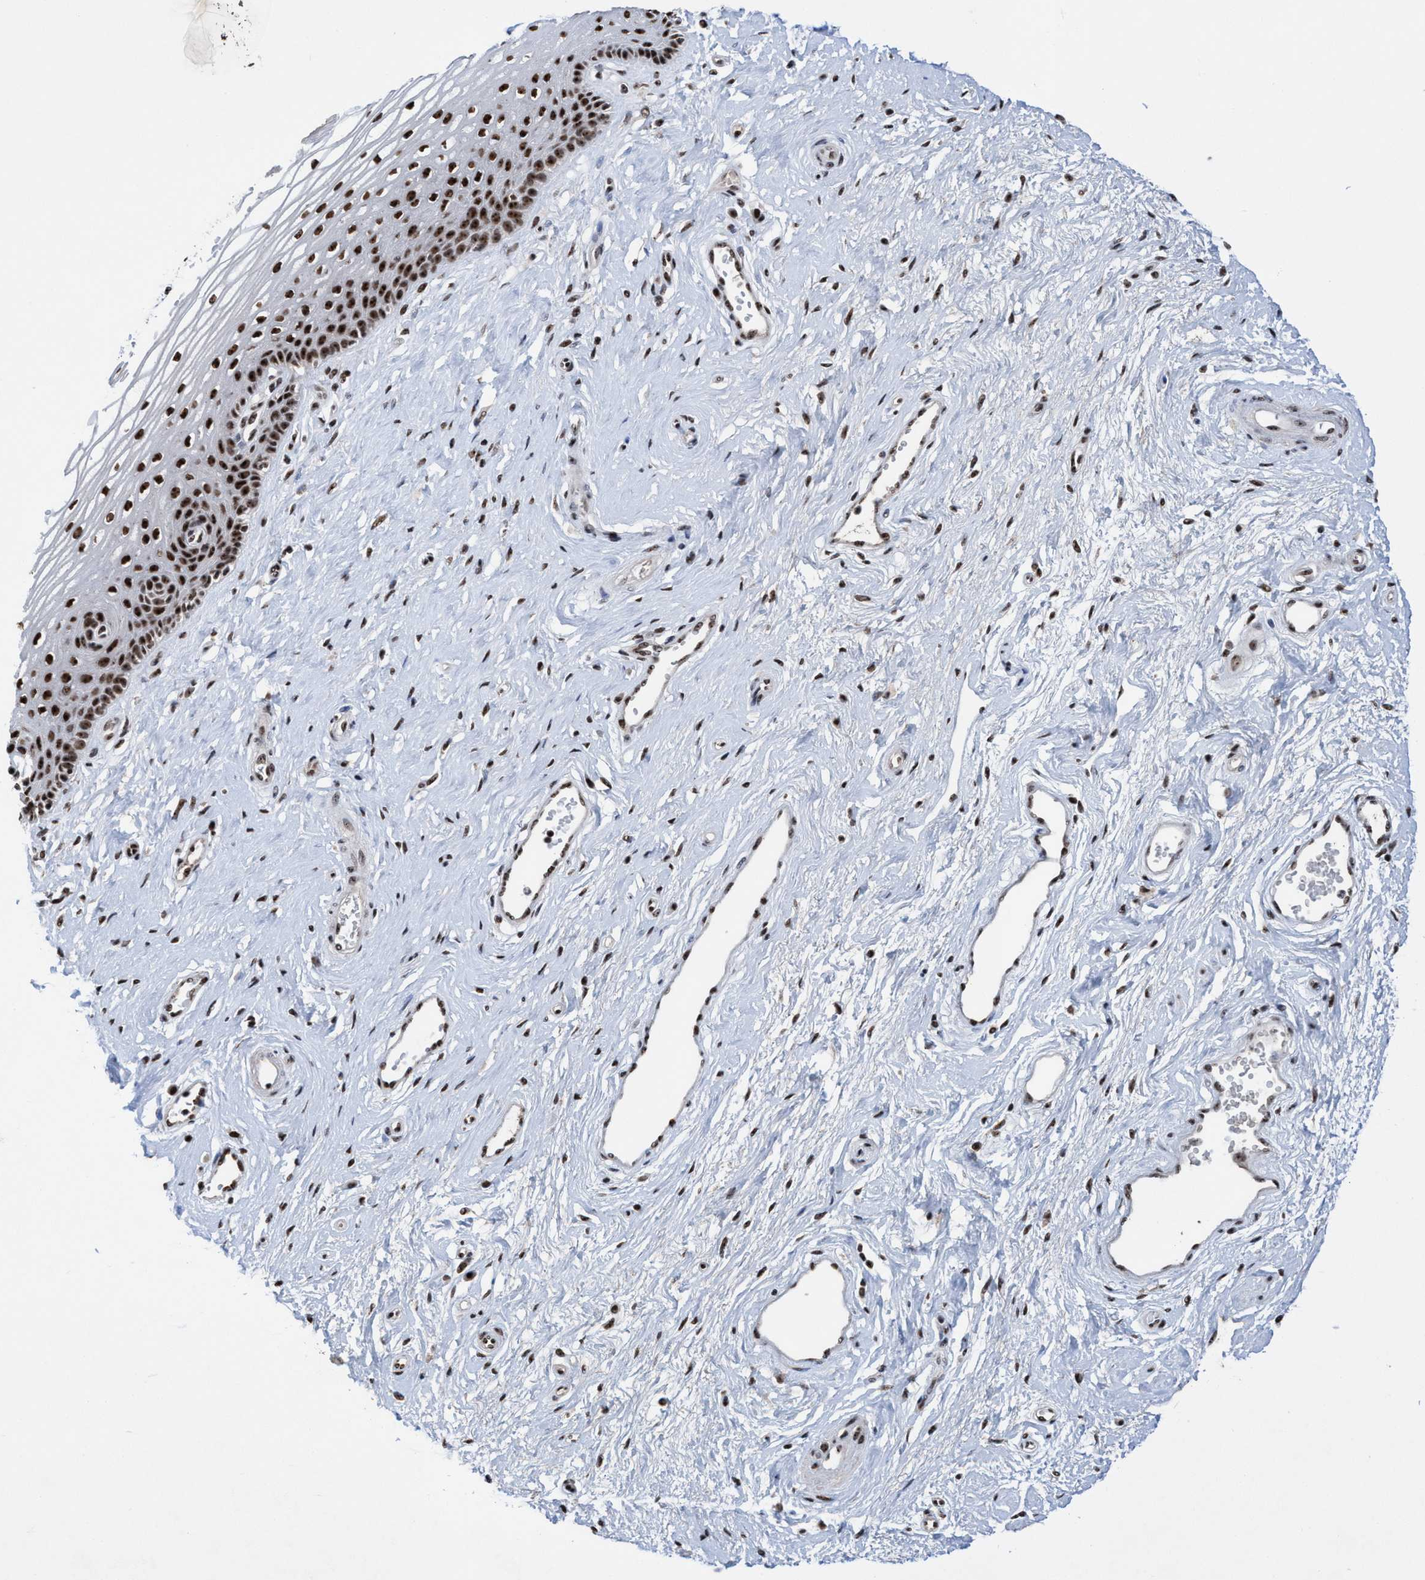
{"staining": {"intensity": "strong", "quantity": ">75%", "location": "nuclear"}, "tissue": "vagina", "cell_type": "Squamous epithelial cells", "image_type": "normal", "snomed": [{"axis": "morphology", "description": "Normal tissue, NOS"}, {"axis": "topography", "description": "Vagina"}], "caption": "Protein expression by immunohistochemistry reveals strong nuclear expression in about >75% of squamous epithelial cells in unremarkable vagina. (IHC, brightfield microscopy, high magnification).", "gene": "EFCAB10", "patient": {"sex": "female", "age": 46}}